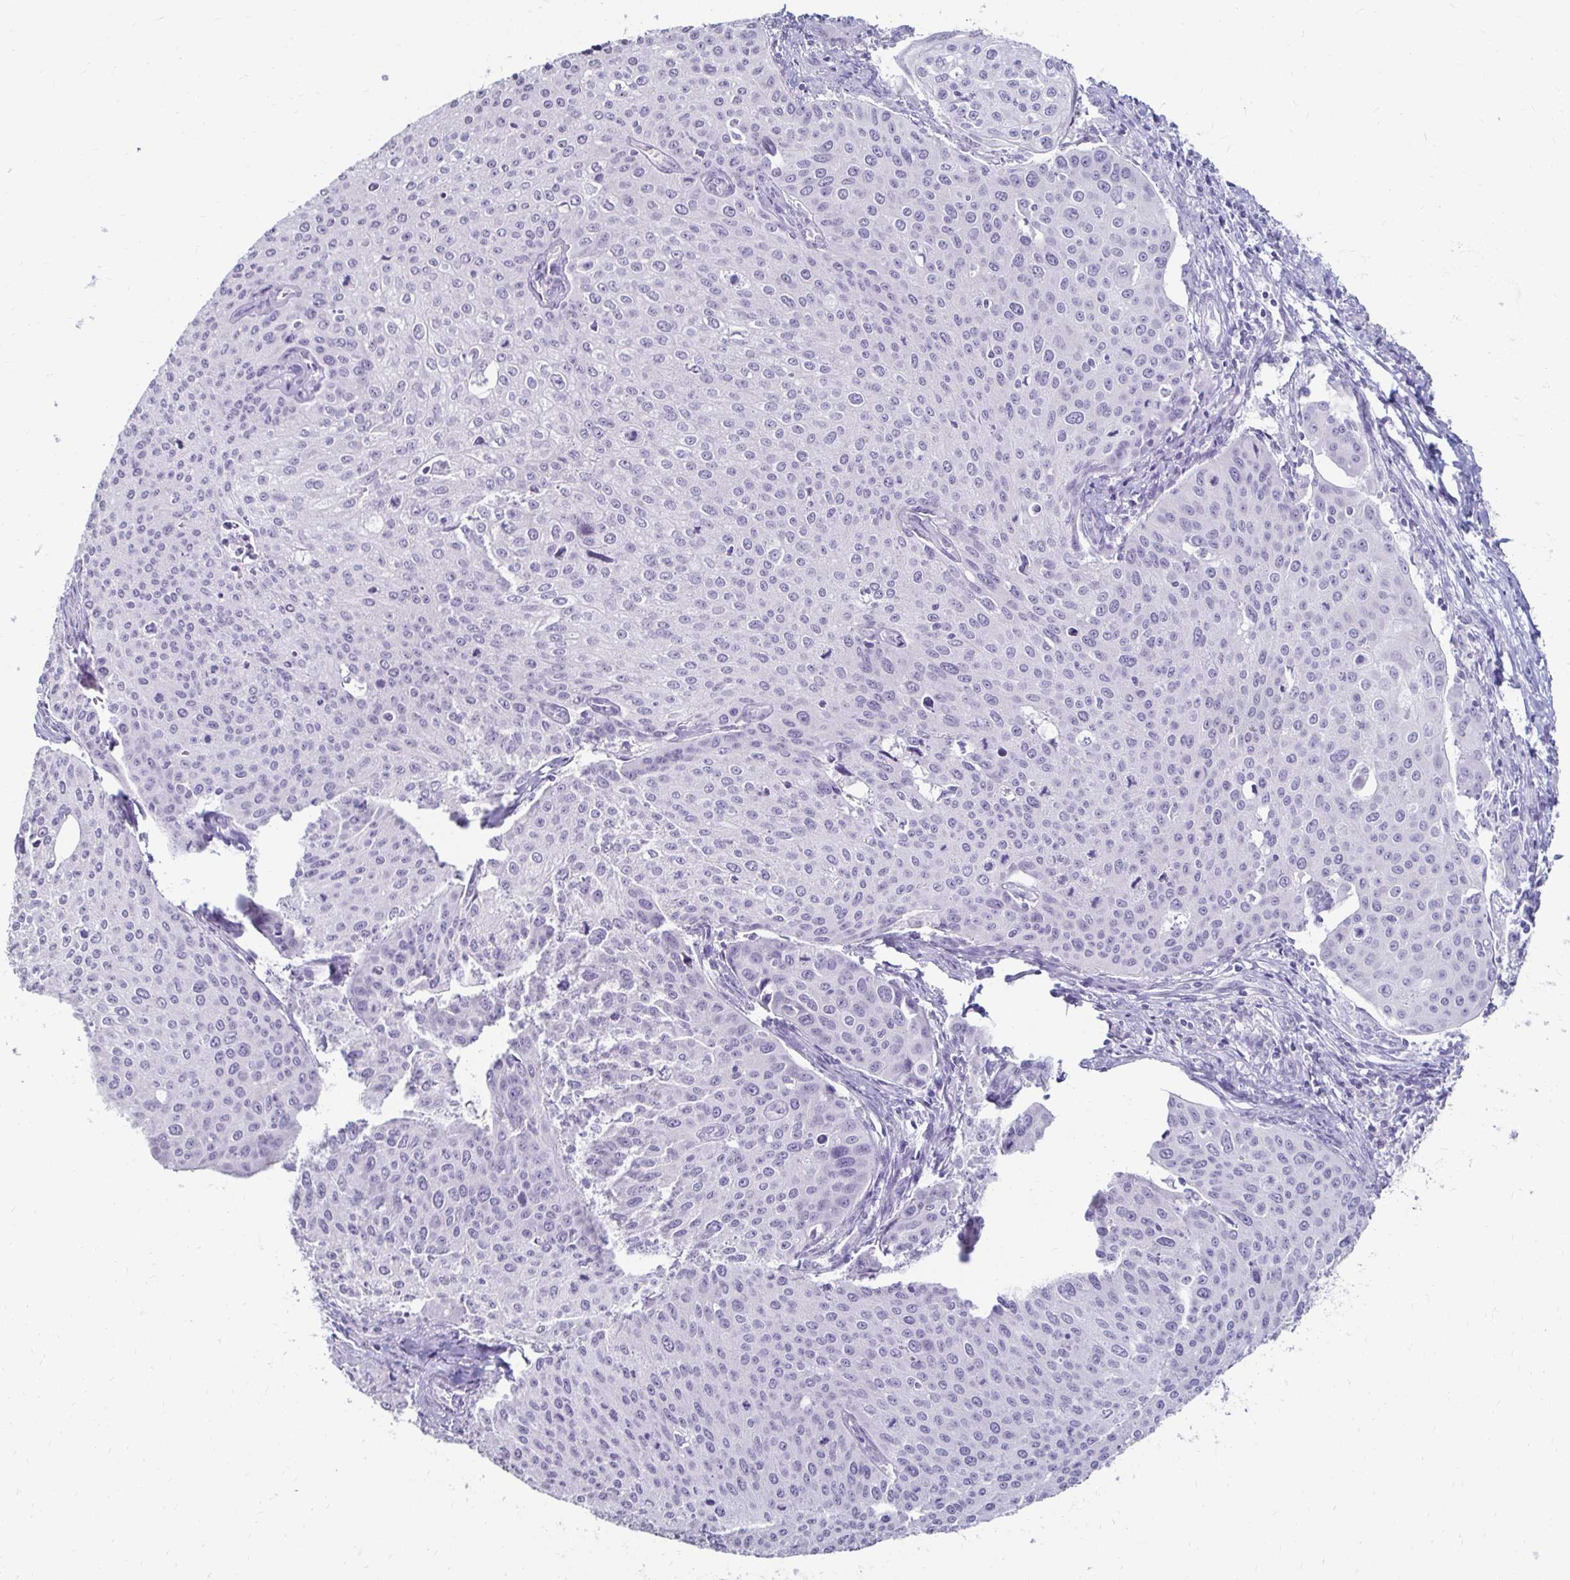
{"staining": {"intensity": "negative", "quantity": "none", "location": "none"}, "tissue": "cervical cancer", "cell_type": "Tumor cells", "image_type": "cancer", "snomed": [{"axis": "morphology", "description": "Squamous cell carcinoma, NOS"}, {"axis": "topography", "description": "Cervix"}], "caption": "A photomicrograph of squamous cell carcinoma (cervical) stained for a protein demonstrates no brown staining in tumor cells. (Stains: DAB (3,3'-diaminobenzidine) immunohistochemistry (IHC) with hematoxylin counter stain, Microscopy: brightfield microscopy at high magnification).", "gene": "TOMM34", "patient": {"sex": "female", "age": 38}}